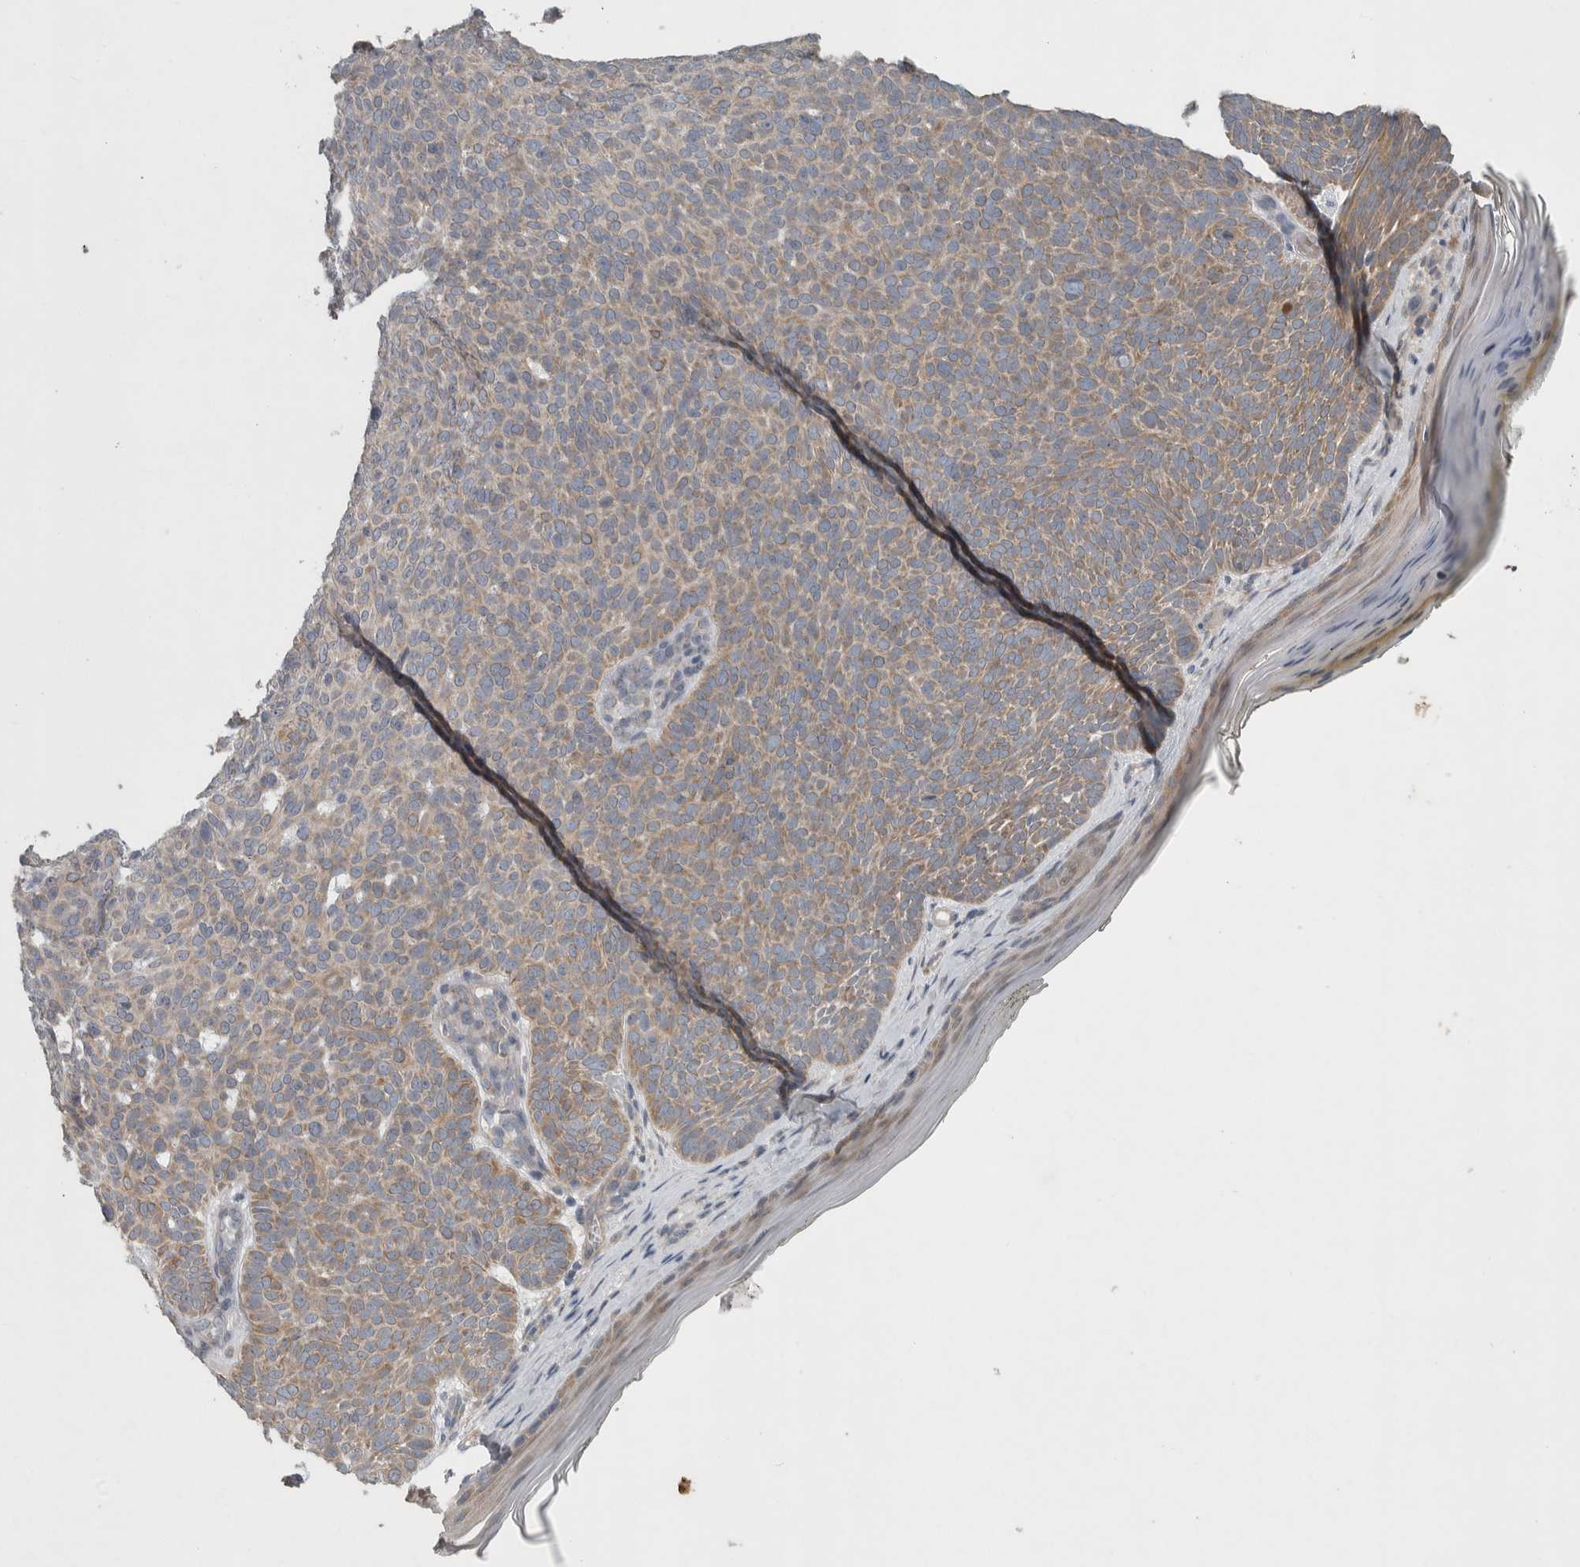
{"staining": {"intensity": "weak", "quantity": ">75%", "location": "cytoplasmic/membranous"}, "tissue": "skin cancer", "cell_type": "Tumor cells", "image_type": "cancer", "snomed": [{"axis": "morphology", "description": "Basal cell carcinoma"}, {"axis": "topography", "description": "Skin"}], "caption": "High-power microscopy captured an IHC micrograph of skin cancer, revealing weak cytoplasmic/membranous positivity in about >75% of tumor cells. (Stains: DAB (3,3'-diaminobenzidine) in brown, nuclei in blue, Microscopy: brightfield microscopy at high magnification).", "gene": "SRP68", "patient": {"sex": "male", "age": 61}}